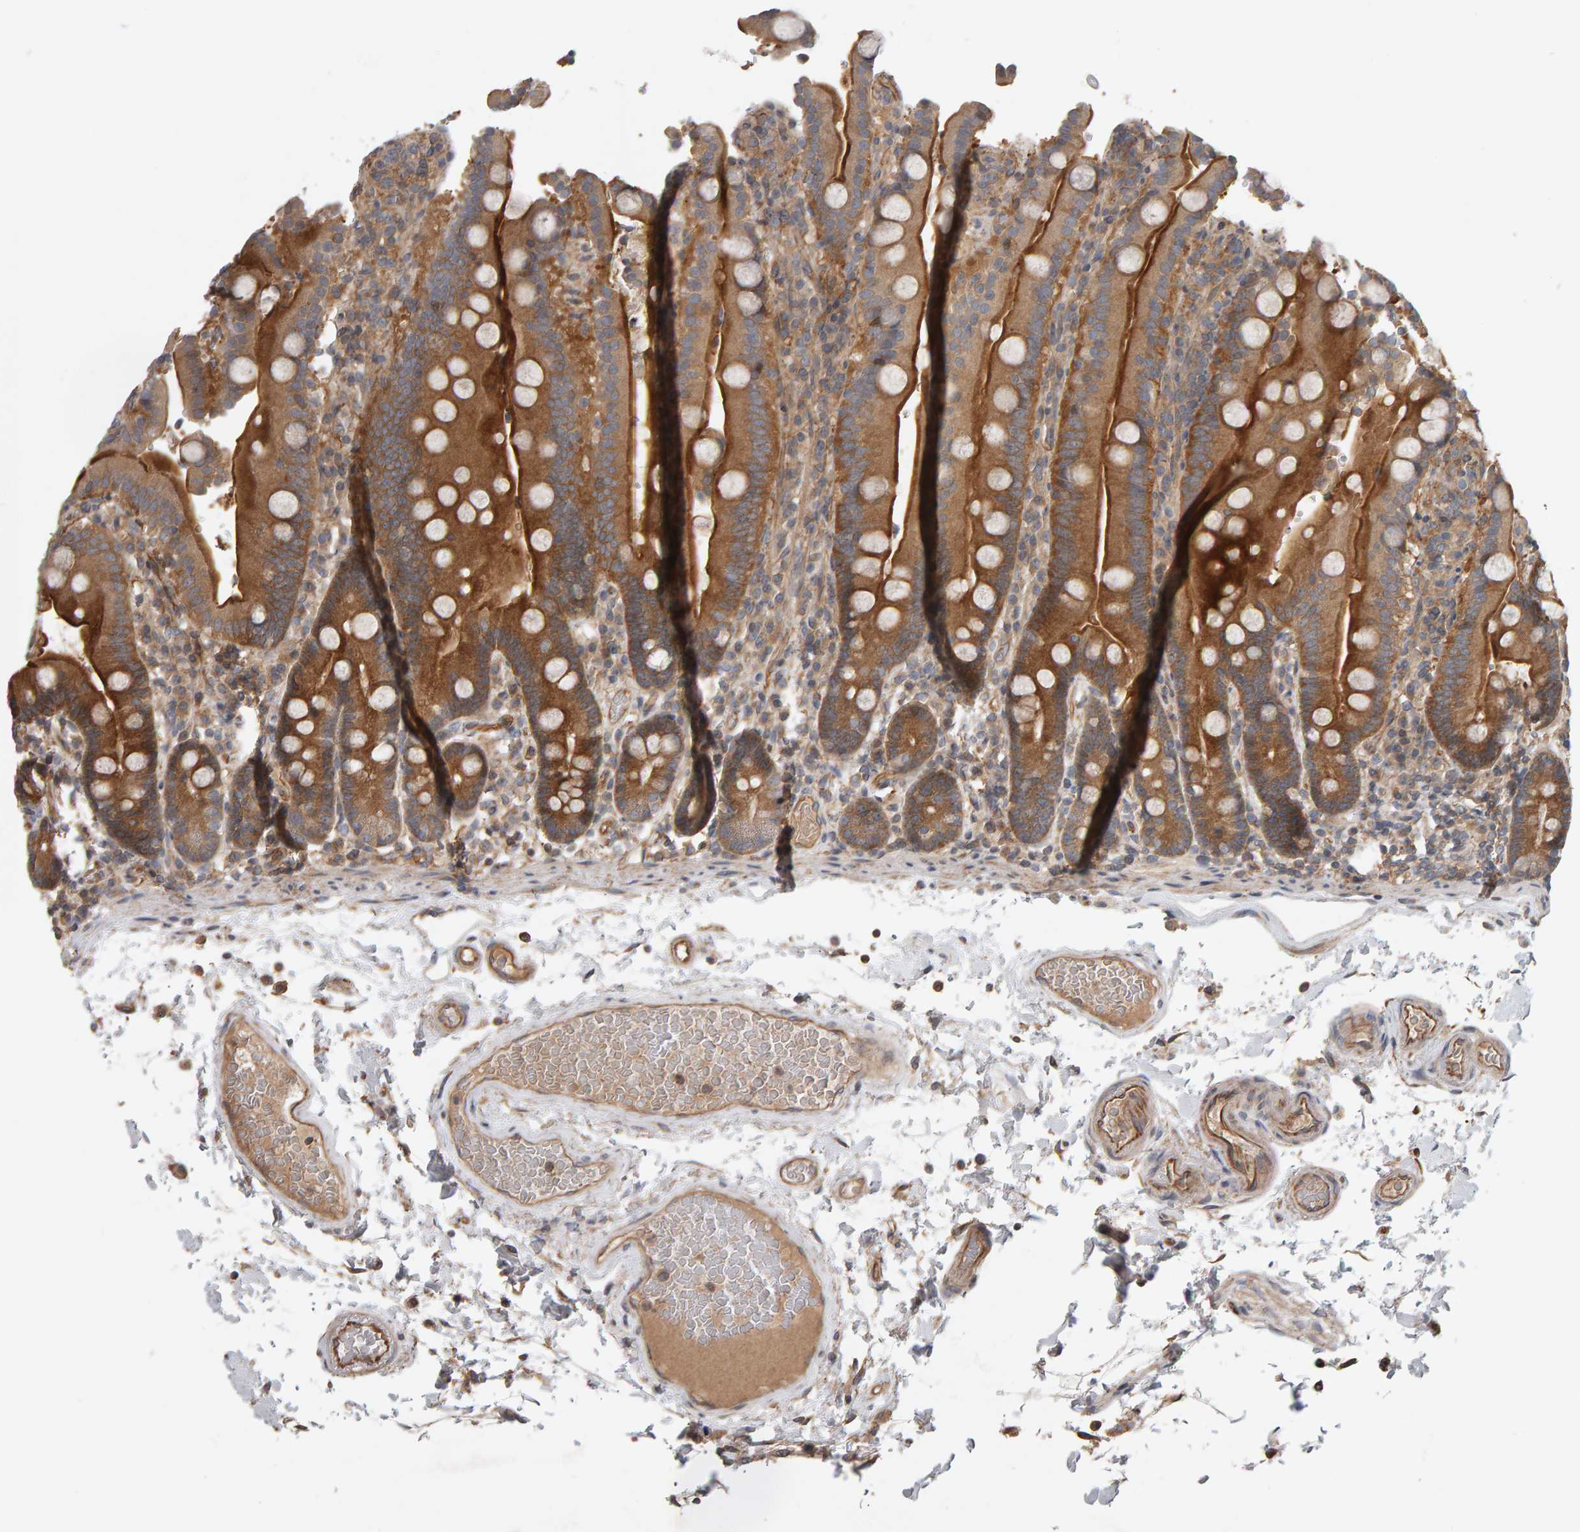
{"staining": {"intensity": "strong", "quantity": ">75%", "location": "cytoplasmic/membranous"}, "tissue": "duodenum", "cell_type": "Glandular cells", "image_type": "normal", "snomed": [{"axis": "morphology", "description": "Normal tissue, NOS"}, {"axis": "topography", "description": "Small intestine, NOS"}], "caption": "Immunohistochemistry (IHC) staining of normal duodenum, which demonstrates high levels of strong cytoplasmic/membranous staining in about >75% of glandular cells indicating strong cytoplasmic/membranous protein expression. The staining was performed using DAB (3,3'-diaminobenzidine) (brown) for protein detection and nuclei were counterstained in hematoxylin (blue).", "gene": "C9orf72", "patient": {"sex": "female", "age": 71}}